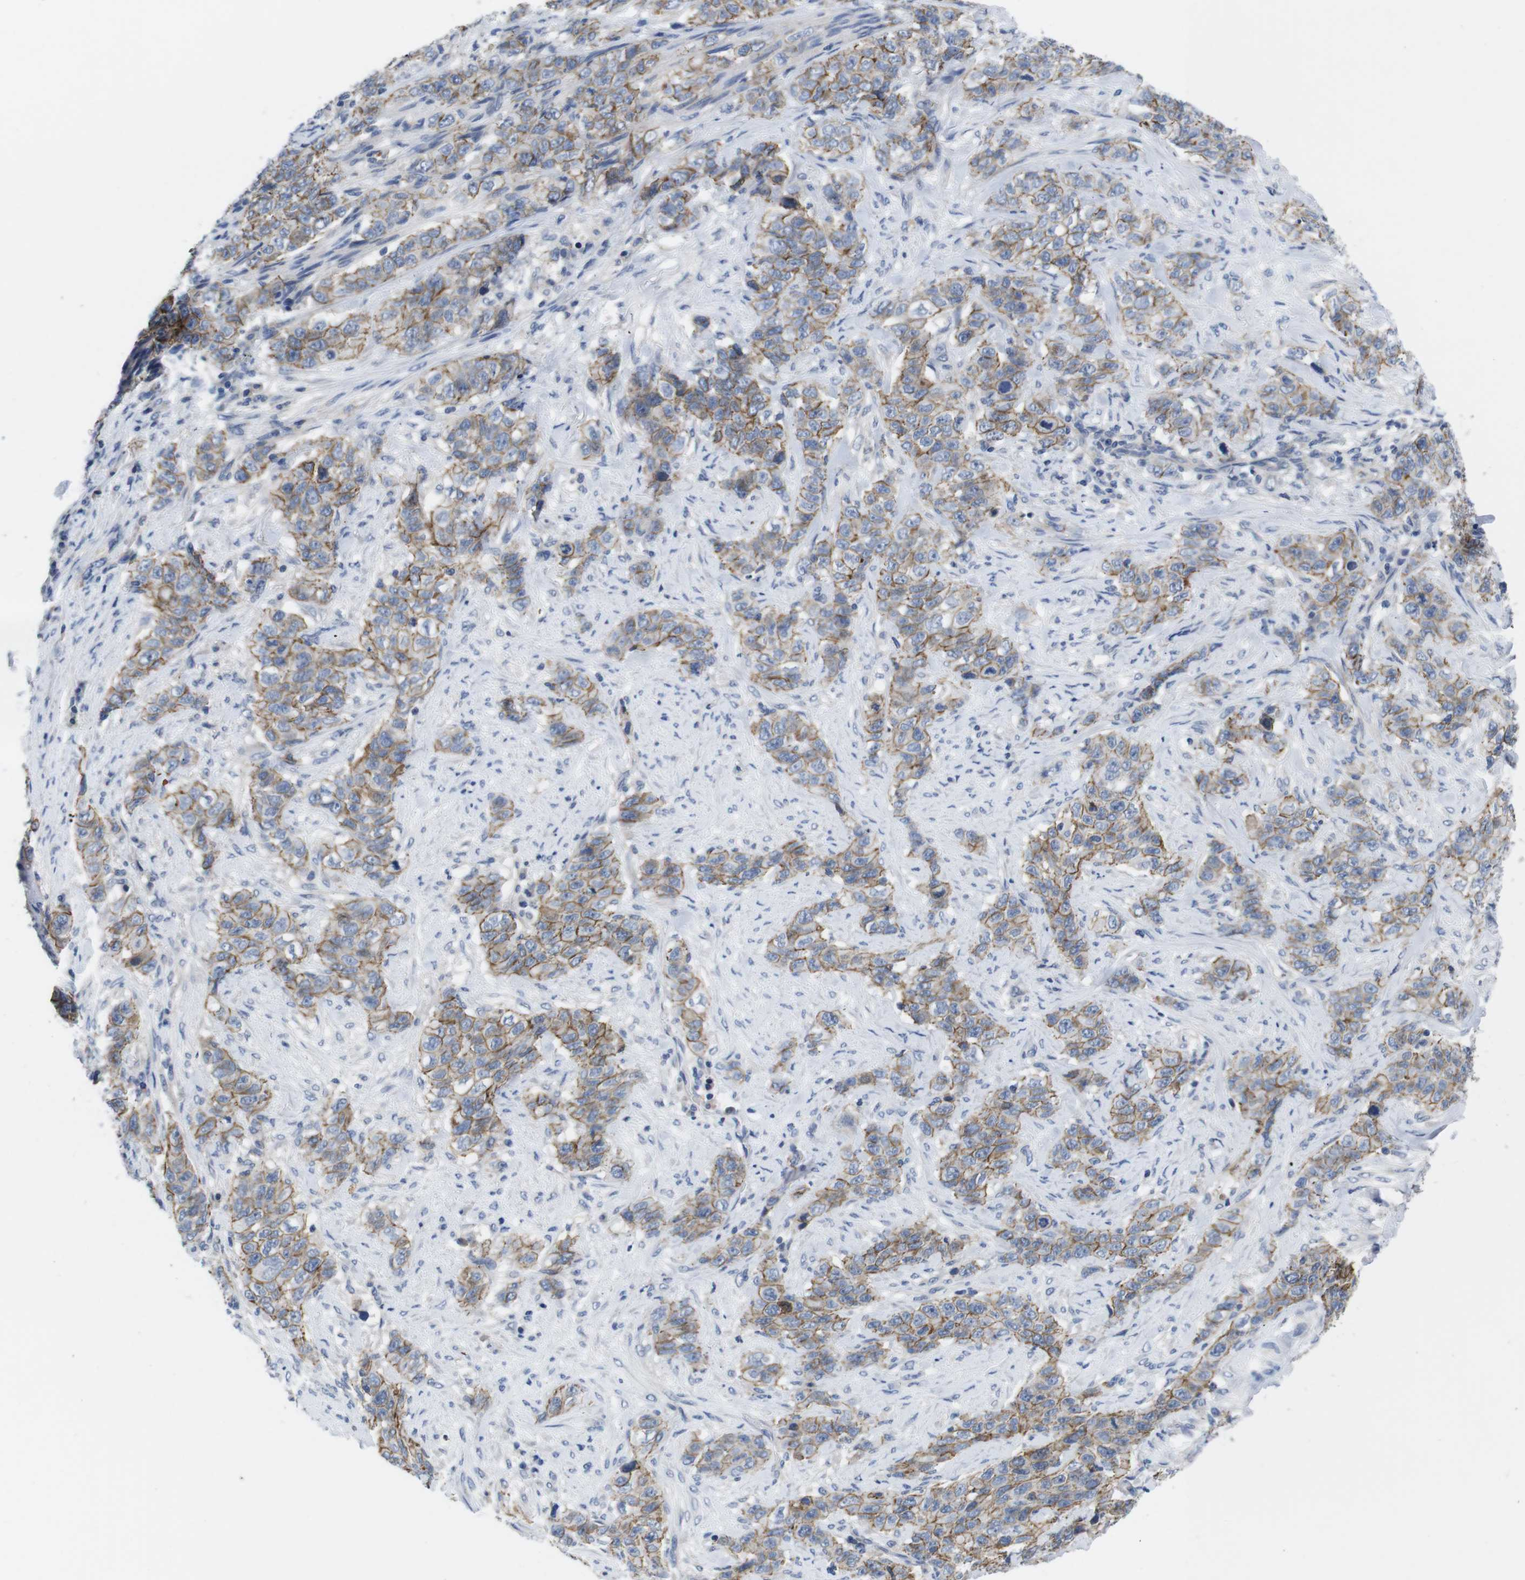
{"staining": {"intensity": "moderate", "quantity": ">75%", "location": "cytoplasmic/membranous"}, "tissue": "stomach cancer", "cell_type": "Tumor cells", "image_type": "cancer", "snomed": [{"axis": "morphology", "description": "Adenocarcinoma, NOS"}, {"axis": "topography", "description": "Stomach"}], "caption": "This image reveals stomach adenocarcinoma stained with immunohistochemistry (IHC) to label a protein in brown. The cytoplasmic/membranous of tumor cells show moderate positivity for the protein. Nuclei are counter-stained blue.", "gene": "SCRIB", "patient": {"sex": "male", "age": 48}}